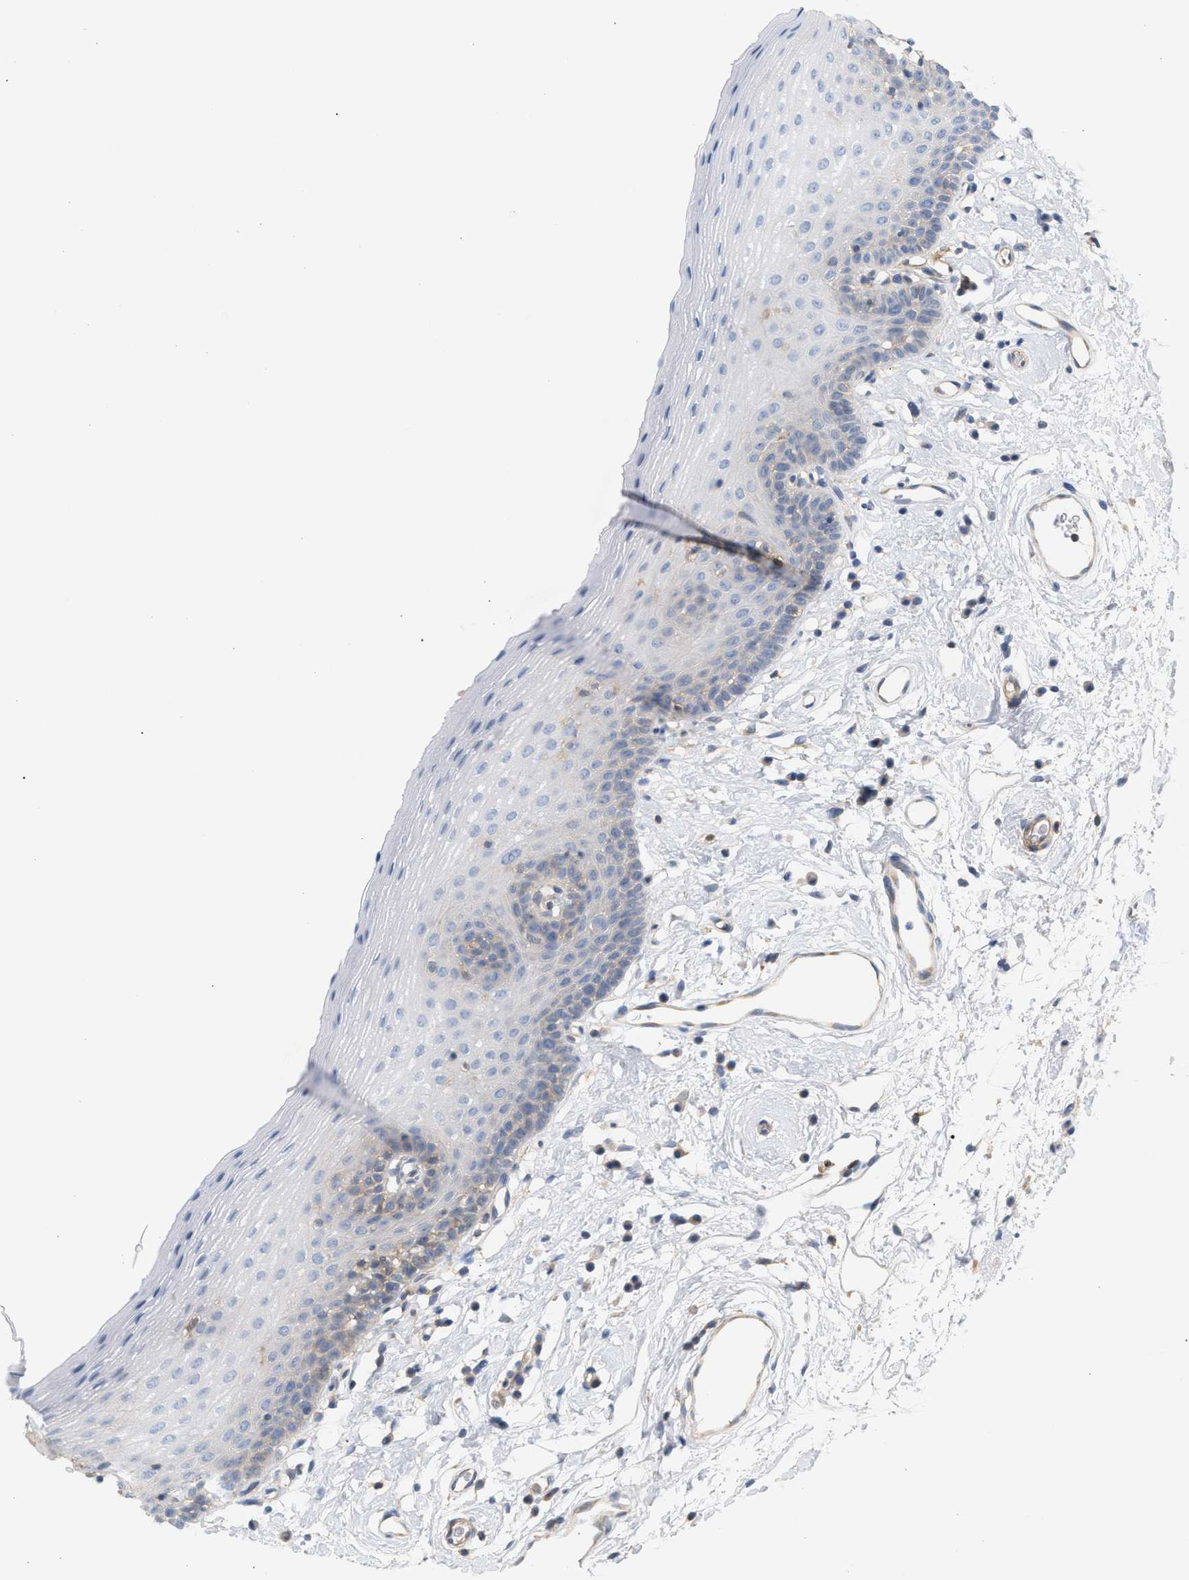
{"staining": {"intensity": "weak", "quantity": "<25%", "location": "cytoplasmic/membranous"}, "tissue": "oral mucosa", "cell_type": "Squamous epithelial cells", "image_type": "normal", "snomed": [{"axis": "morphology", "description": "Normal tissue, NOS"}, {"axis": "topography", "description": "Oral tissue"}], "caption": "IHC micrograph of normal human oral mucosa stained for a protein (brown), which shows no expression in squamous epithelial cells. (DAB immunohistochemistry (IHC) visualized using brightfield microscopy, high magnification).", "gene": "LRCH1", "patient": {"sex": "male", "age": 66}}